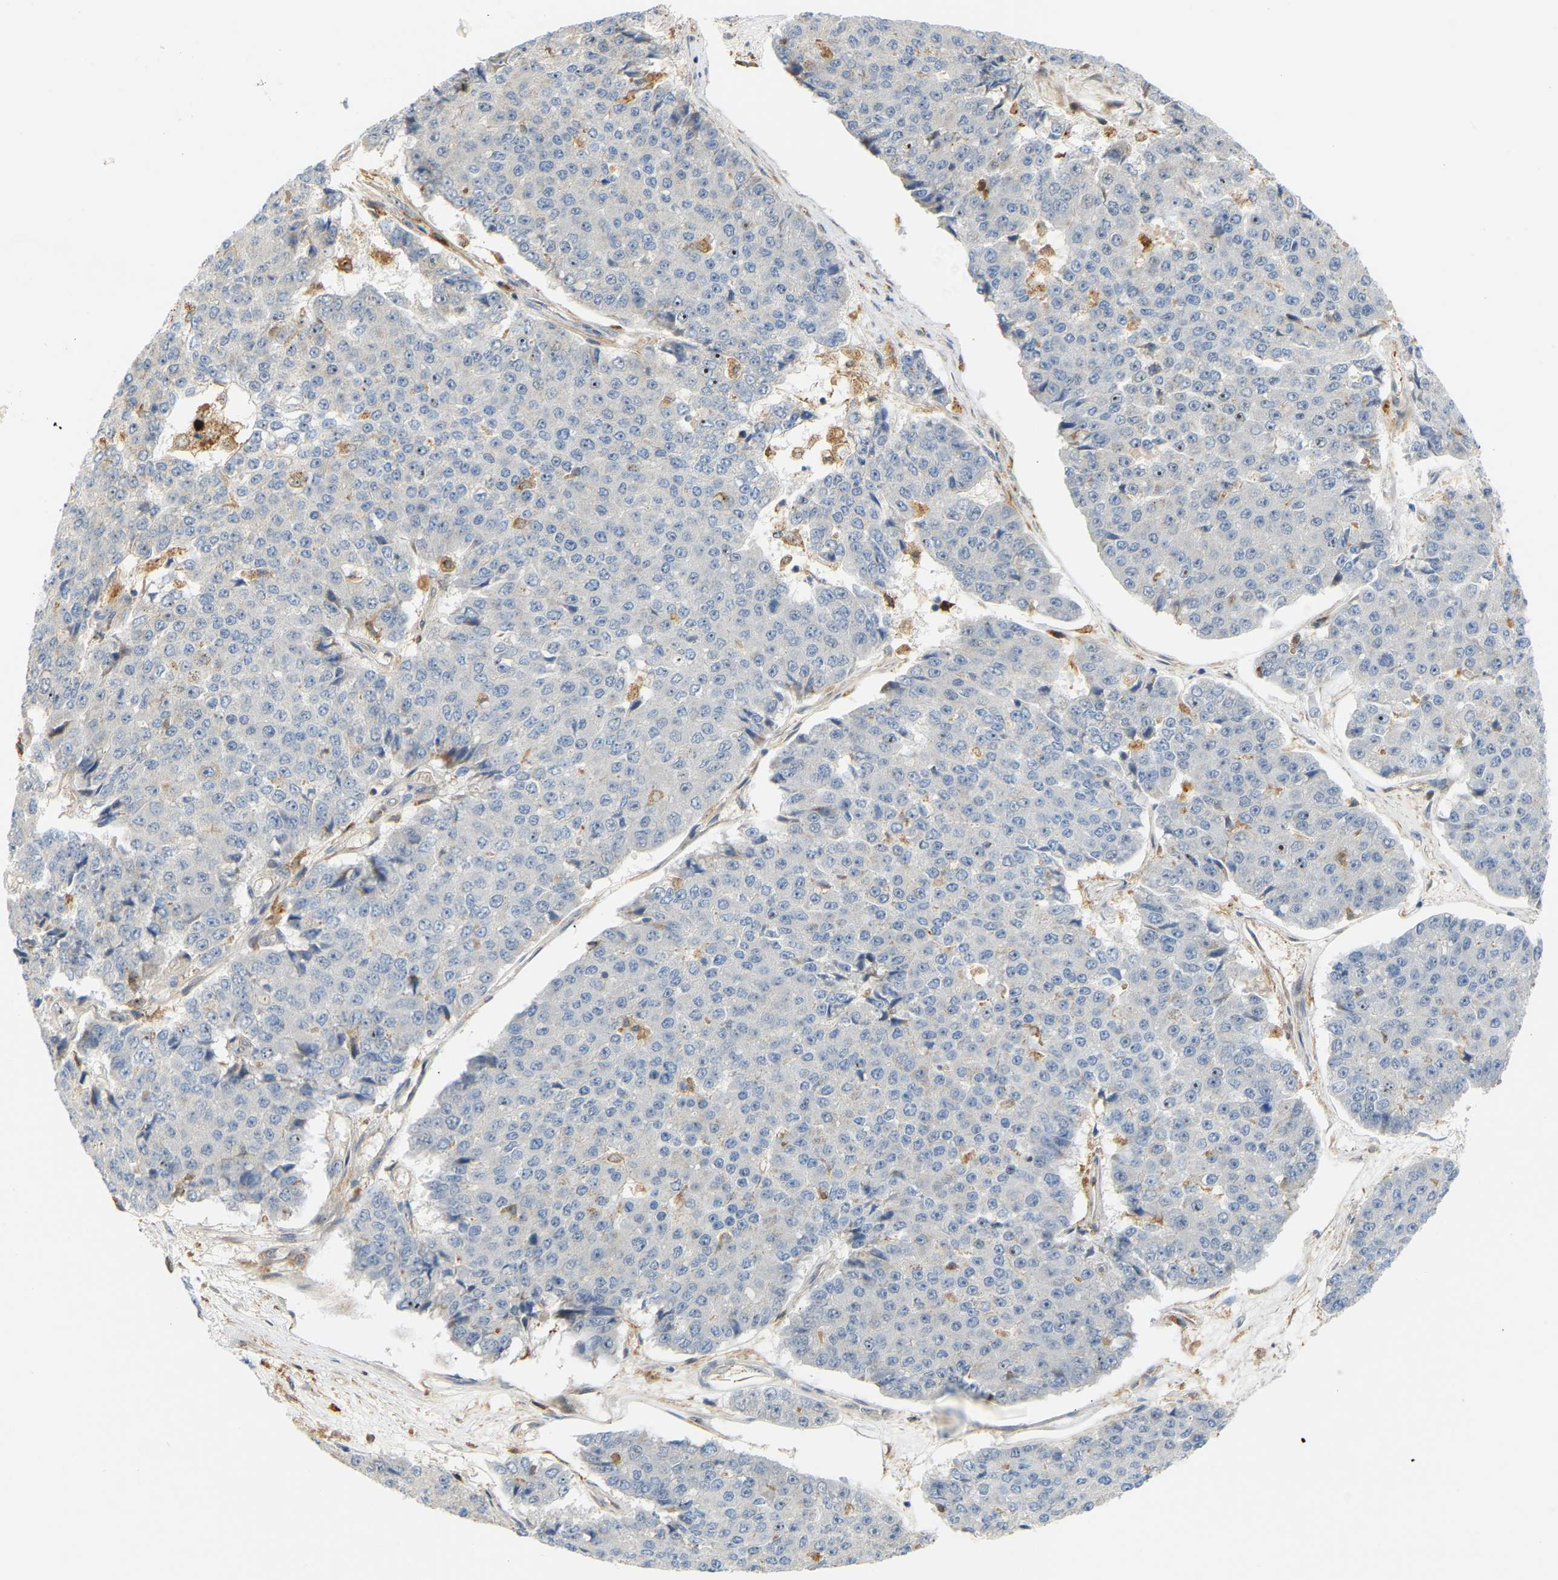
{"staining": {"intensity": "negative", "quantity": "none", "location": "none"}, "tissue": "pancreatic cancer", "cell_type": "Tumor cells", "image_type": "cancer", "snomed": [{"axis": "morphology", "description": "Adenocarcinoma, NOS"}, {"axis": "topography", "description": "Pancreas"}], "caption": "Human pancreatic cancer stained for a protein using immunohistochemistry shows no expression in tumor cells.", "gene": "PLCG2", "patient": {"sex": "male", "age": 50}}